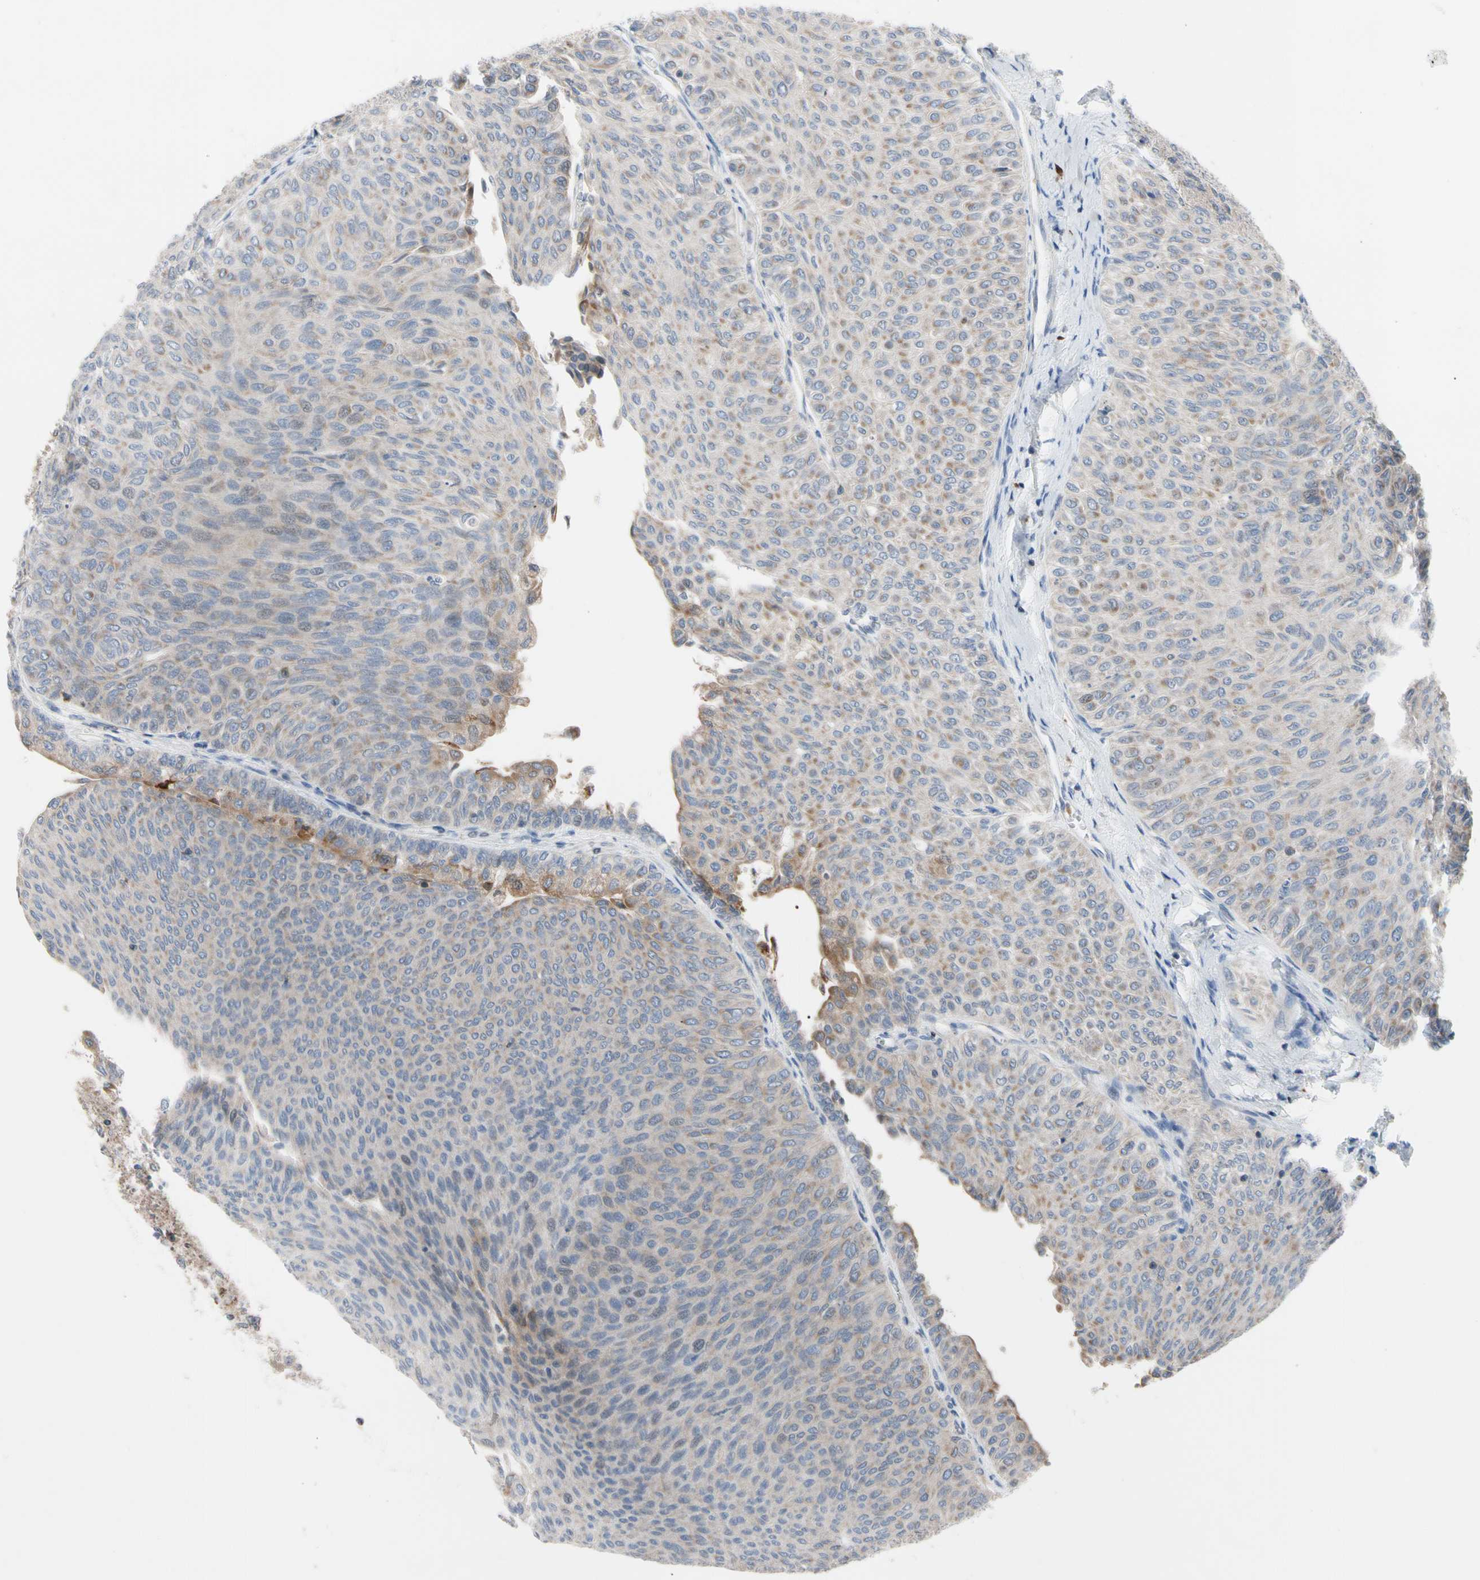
{"staining": {"intensity": "weak", "quantity": "25%-75%", "location": "cytoplasmic/membranous"}, "tissue": "urothelial cancer", "cell_type": "Tumor cells", "image_type": "cancer", "snomed": [{"axis": "morphology", "description": "Urothelial carcinoma, Low grade"}, {"axis": "topography", "description": "Urinary bladder"}], "caption": "Low-grade urothelial carcinoma was stained to show a protein in brown. There is low levels of weak cytoplasmic/membranous expression in approximately 25%-75% of tumor cells.", "gene": "MCL1", "patient": {"sex": "male", "age": 78}}